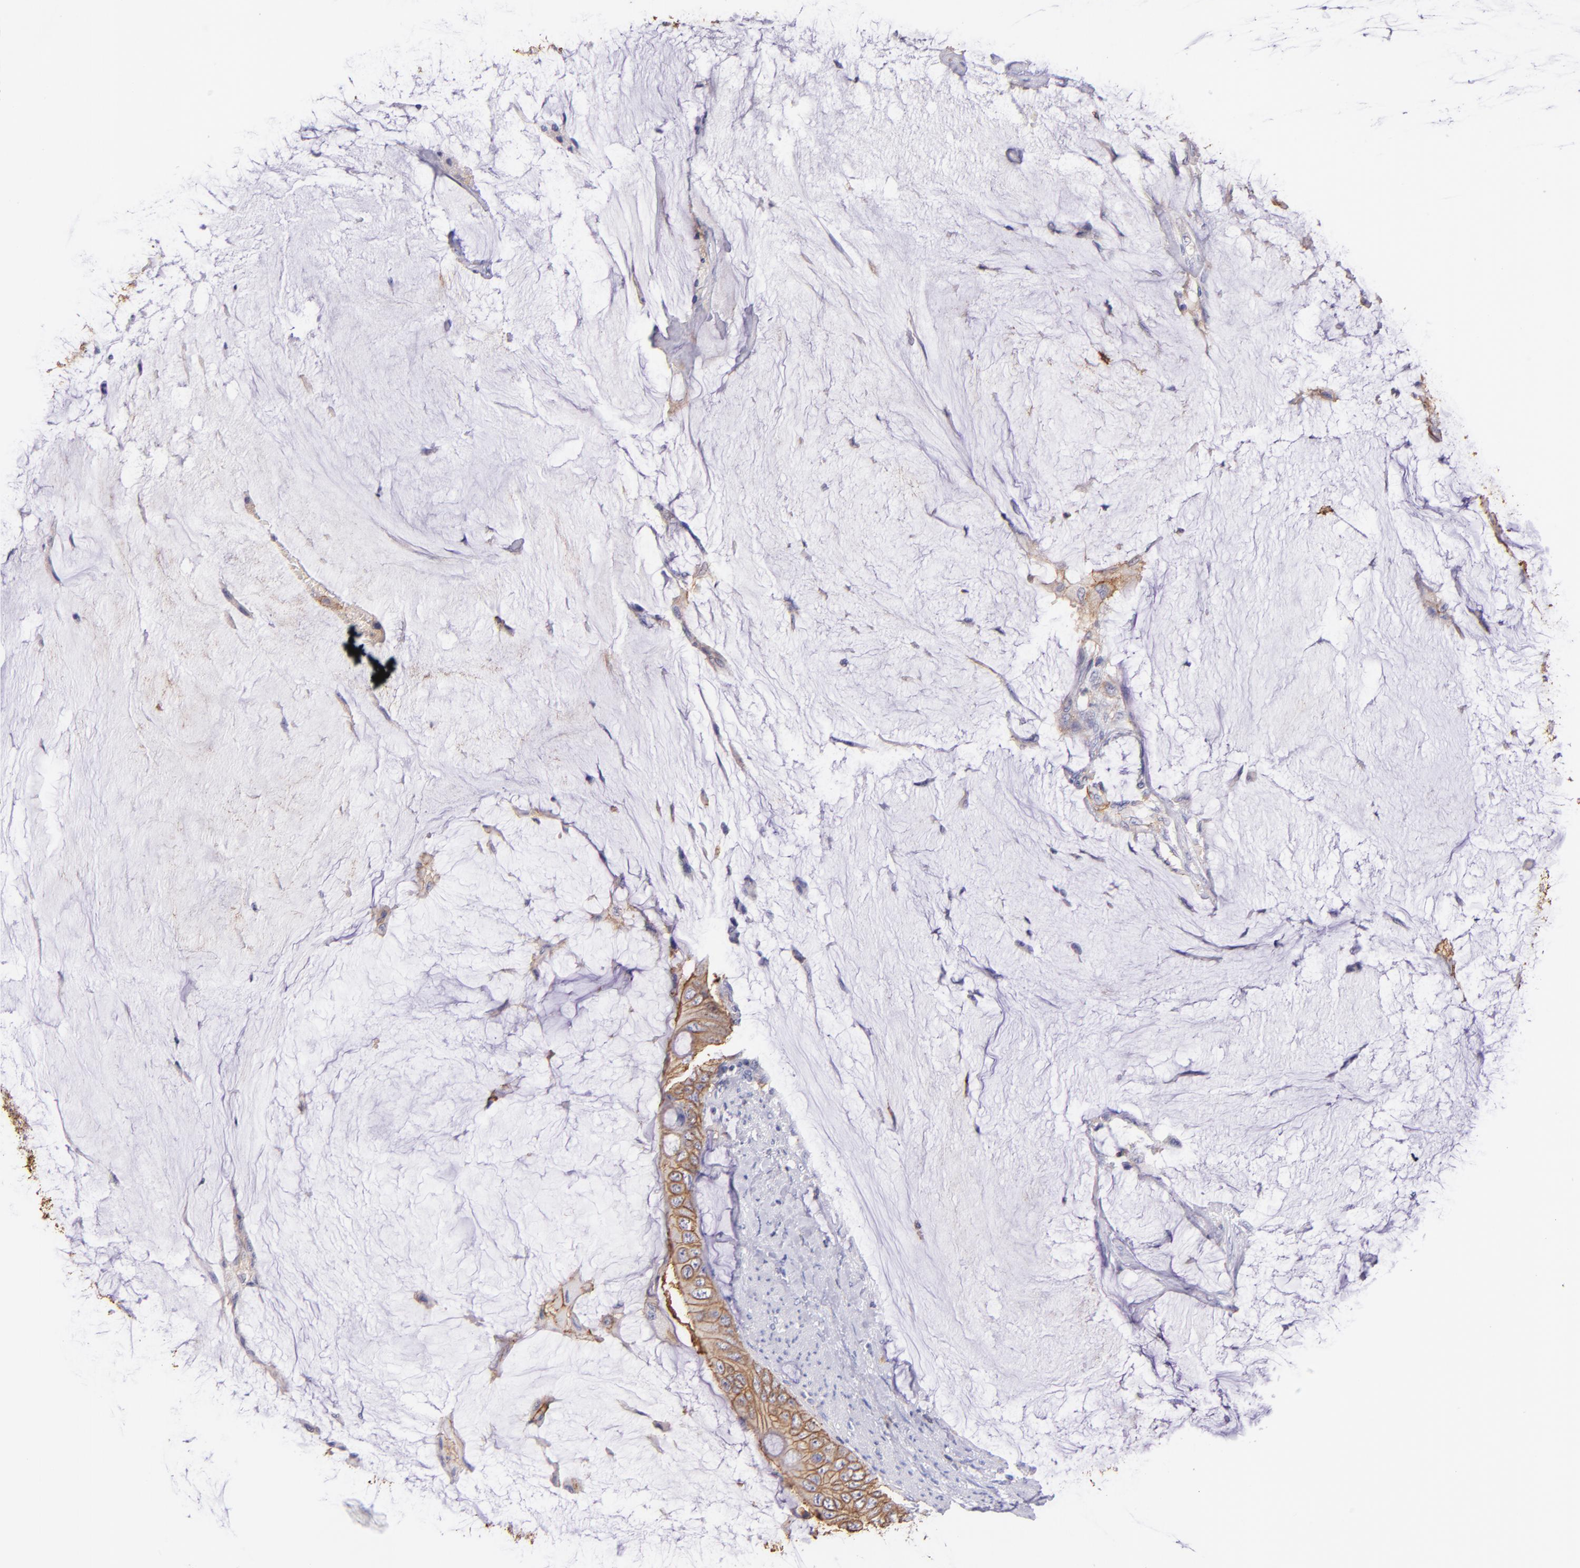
{"staining": {"intensity": "weak", "quantity": ">75%", "location": "cytoplasmic/membranous"}, "tissue": "colorectal cancer", "cell_type": "Tumor cells", "image_type": "cancer", "snomed": [{"axis": "morphology", "description": "Normal tissue, NOS"}, {"axis": "morphology", "description": "Adenocarcinoma, NOS"}, {"axis": "topography", "description": "Rectum"}, {"axis": "topography", "description": "Peripheral nerve tissue"}], "caption": "IHC micrograph of human colorectal cancer stained for a protein (brown), which displays low levels of weak cytoplasmic/membranous expression in about >75% of tumor cells.", "gene": "SPN", "patient": {"sex": "female", "age": 77}}